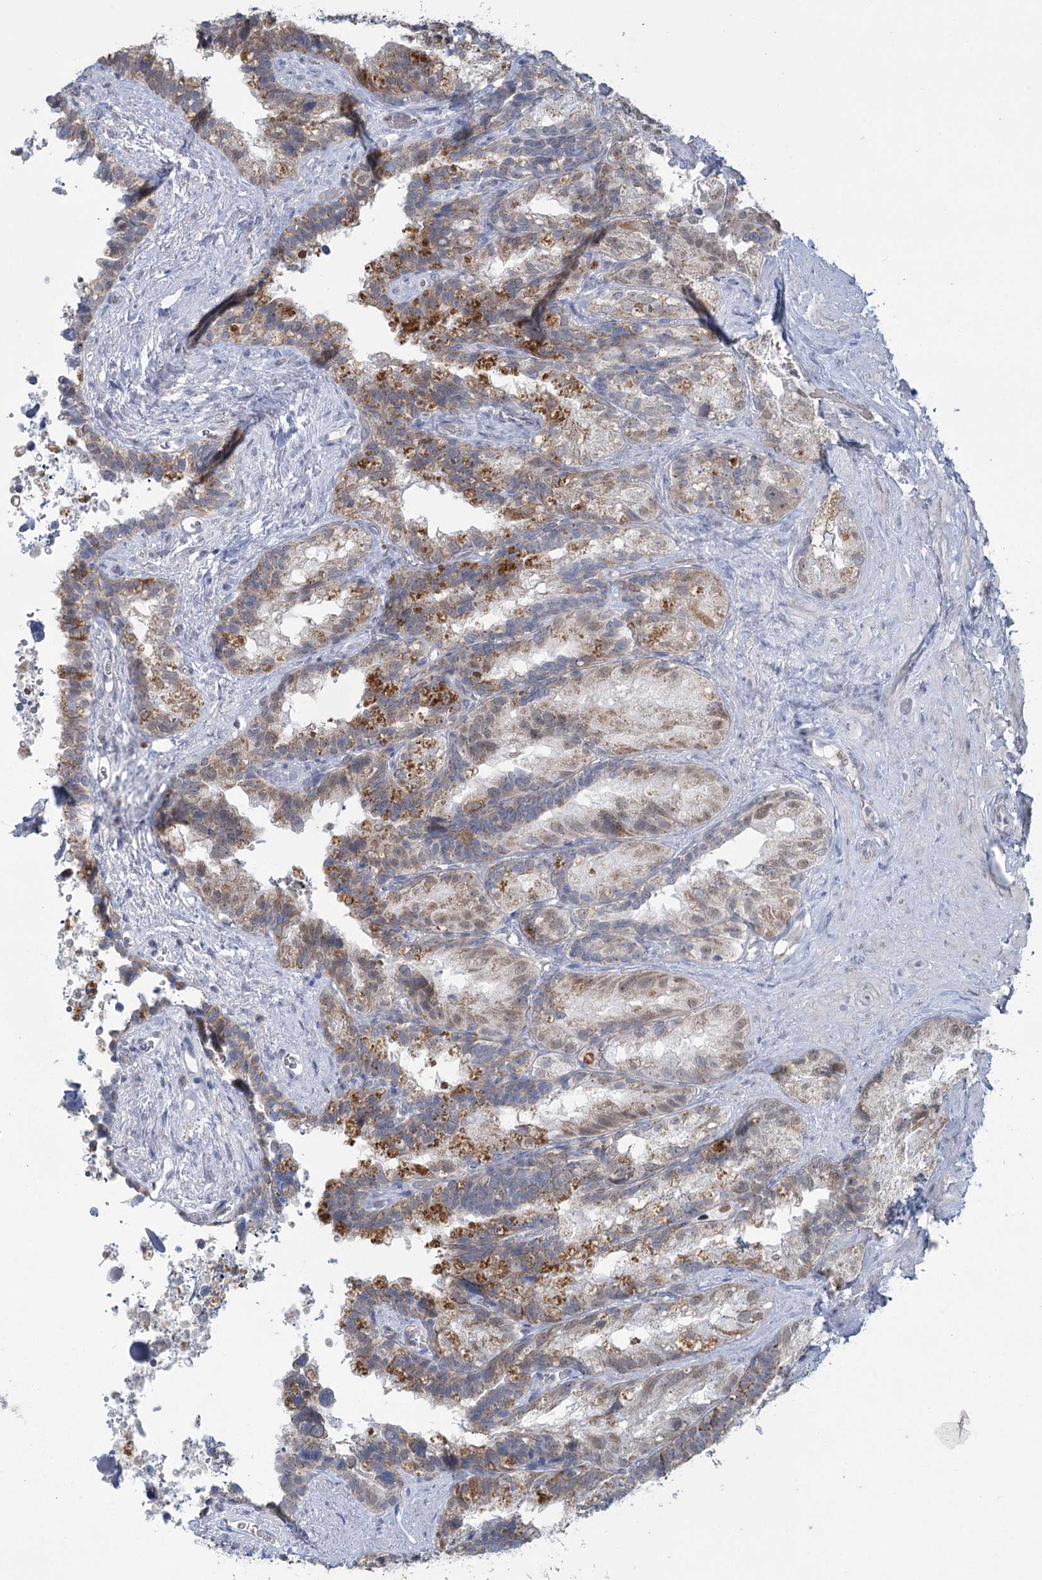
{"staining": {"intensity": "moderate", "quantity": "<25%", "location": "cytoplasmic/membranous,nuclear"}, "tissue": "seminal vesicle", "cell_type": "Glandular cells", "image_type": "normal", "snomed": [{"axis": "morphology", "description": "Normal tissue, NOS"}, {"axis": "topography", "description": "Seminal veicle"}], "caption": "Benign seminal vesicle was stained to show a protein in brown. There is low levels of moderate cytoplasmic/membranous,nuclear positivity in about <25% of glandular cells. (DAB IHC with brightfield microscopy, high magnification).", "gene": "MTG1", "patient": {"sex": "male", "age": 60}}